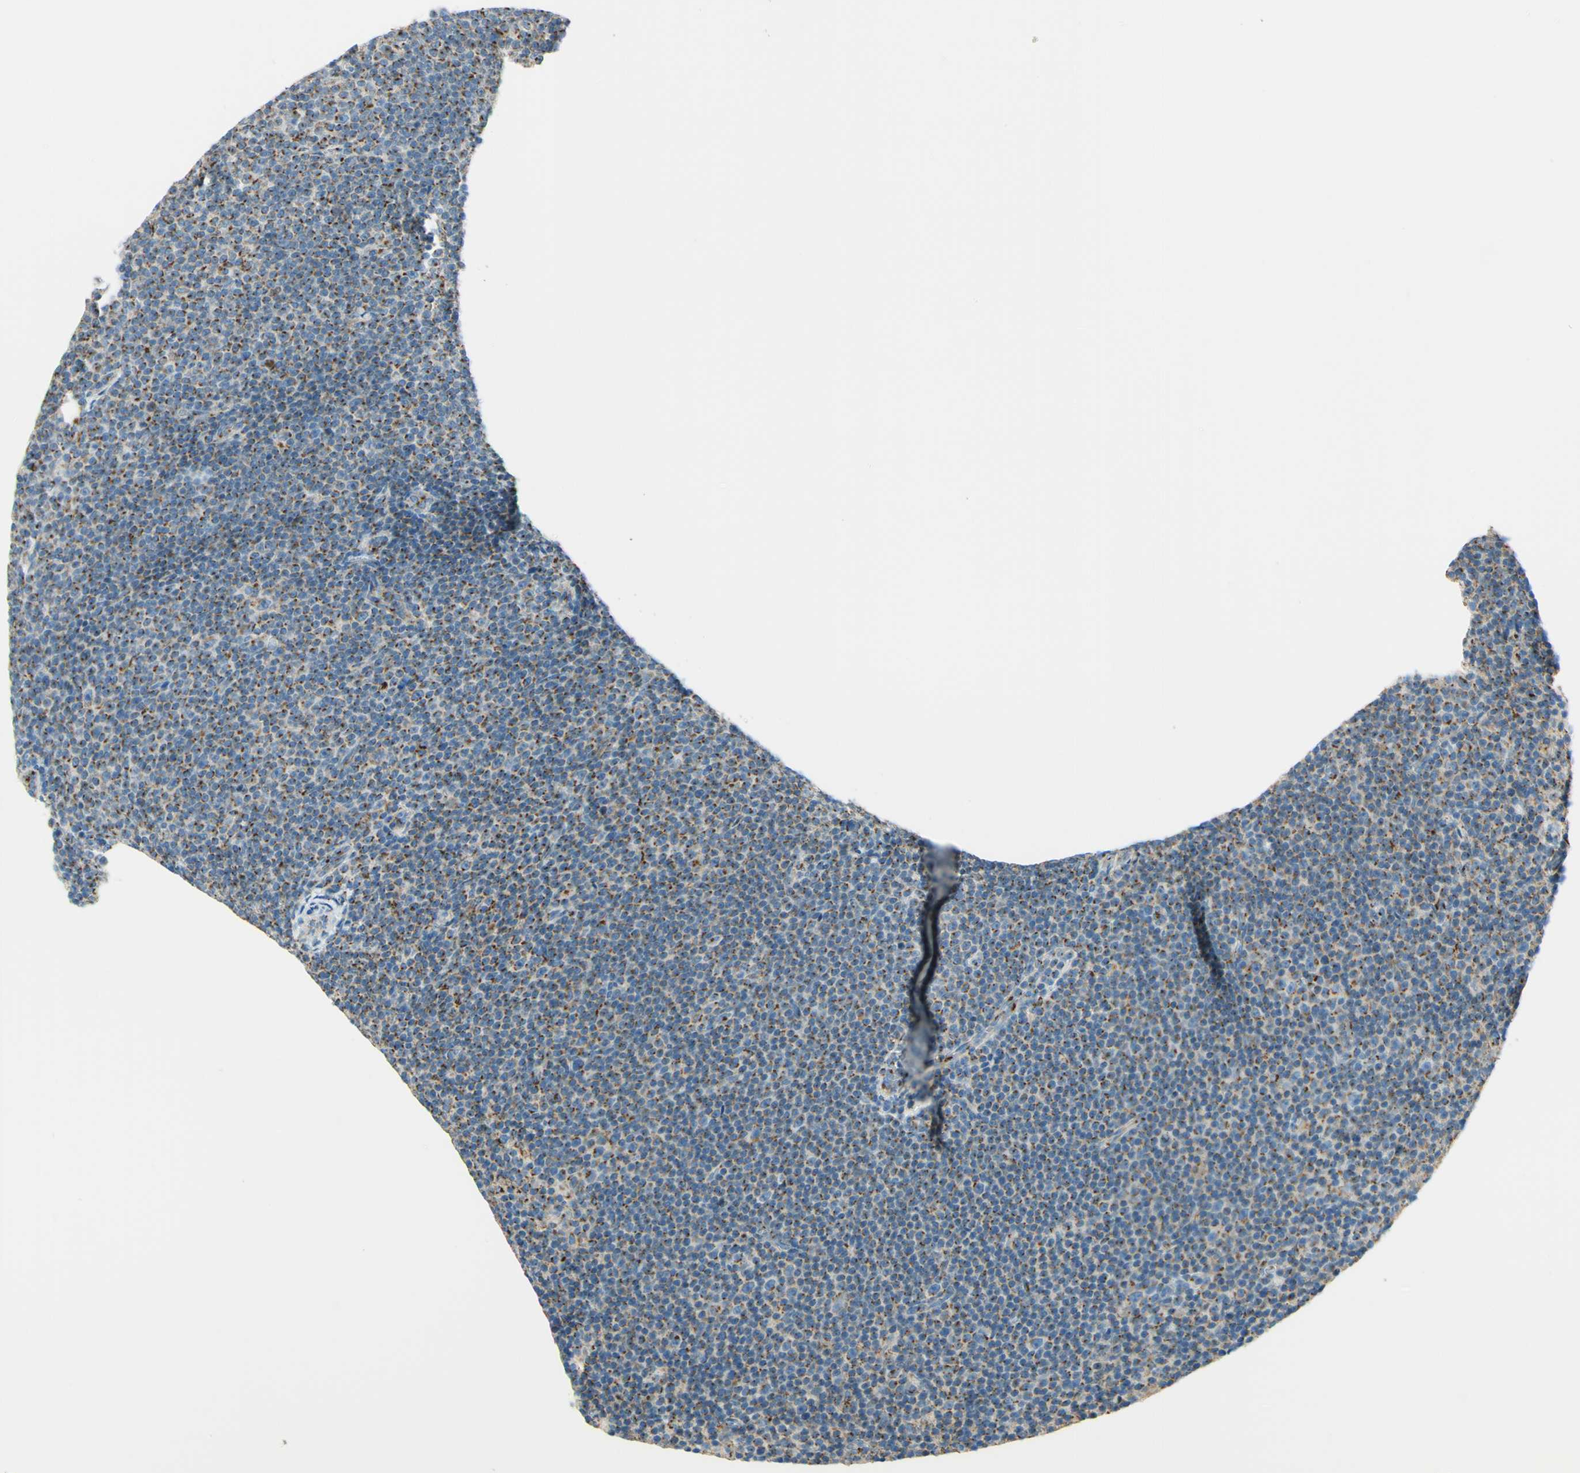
{"staining": {"intensity": "strong", "quantity": "25%-75%", "location": "cytoplasmic/membranous"}, "tissue": "lymphoma", "cell_type": "Tumor cells", "image_type": "cancer", "snomed": [{"axis": "morphology", "description": "Malignant lymphoma, non-Hodgkin's type, Low grade"}, {"axis": "topography", "description": "Lymph node"}], "caption": "Brown immunohistochemical staining in human lymphoma displays strong cytoplasmic/membranous staining in approximately 25%-75% of tumor cells.", "gene": "GOLGB1", "patient": {"sex": "female", "age": 67}}